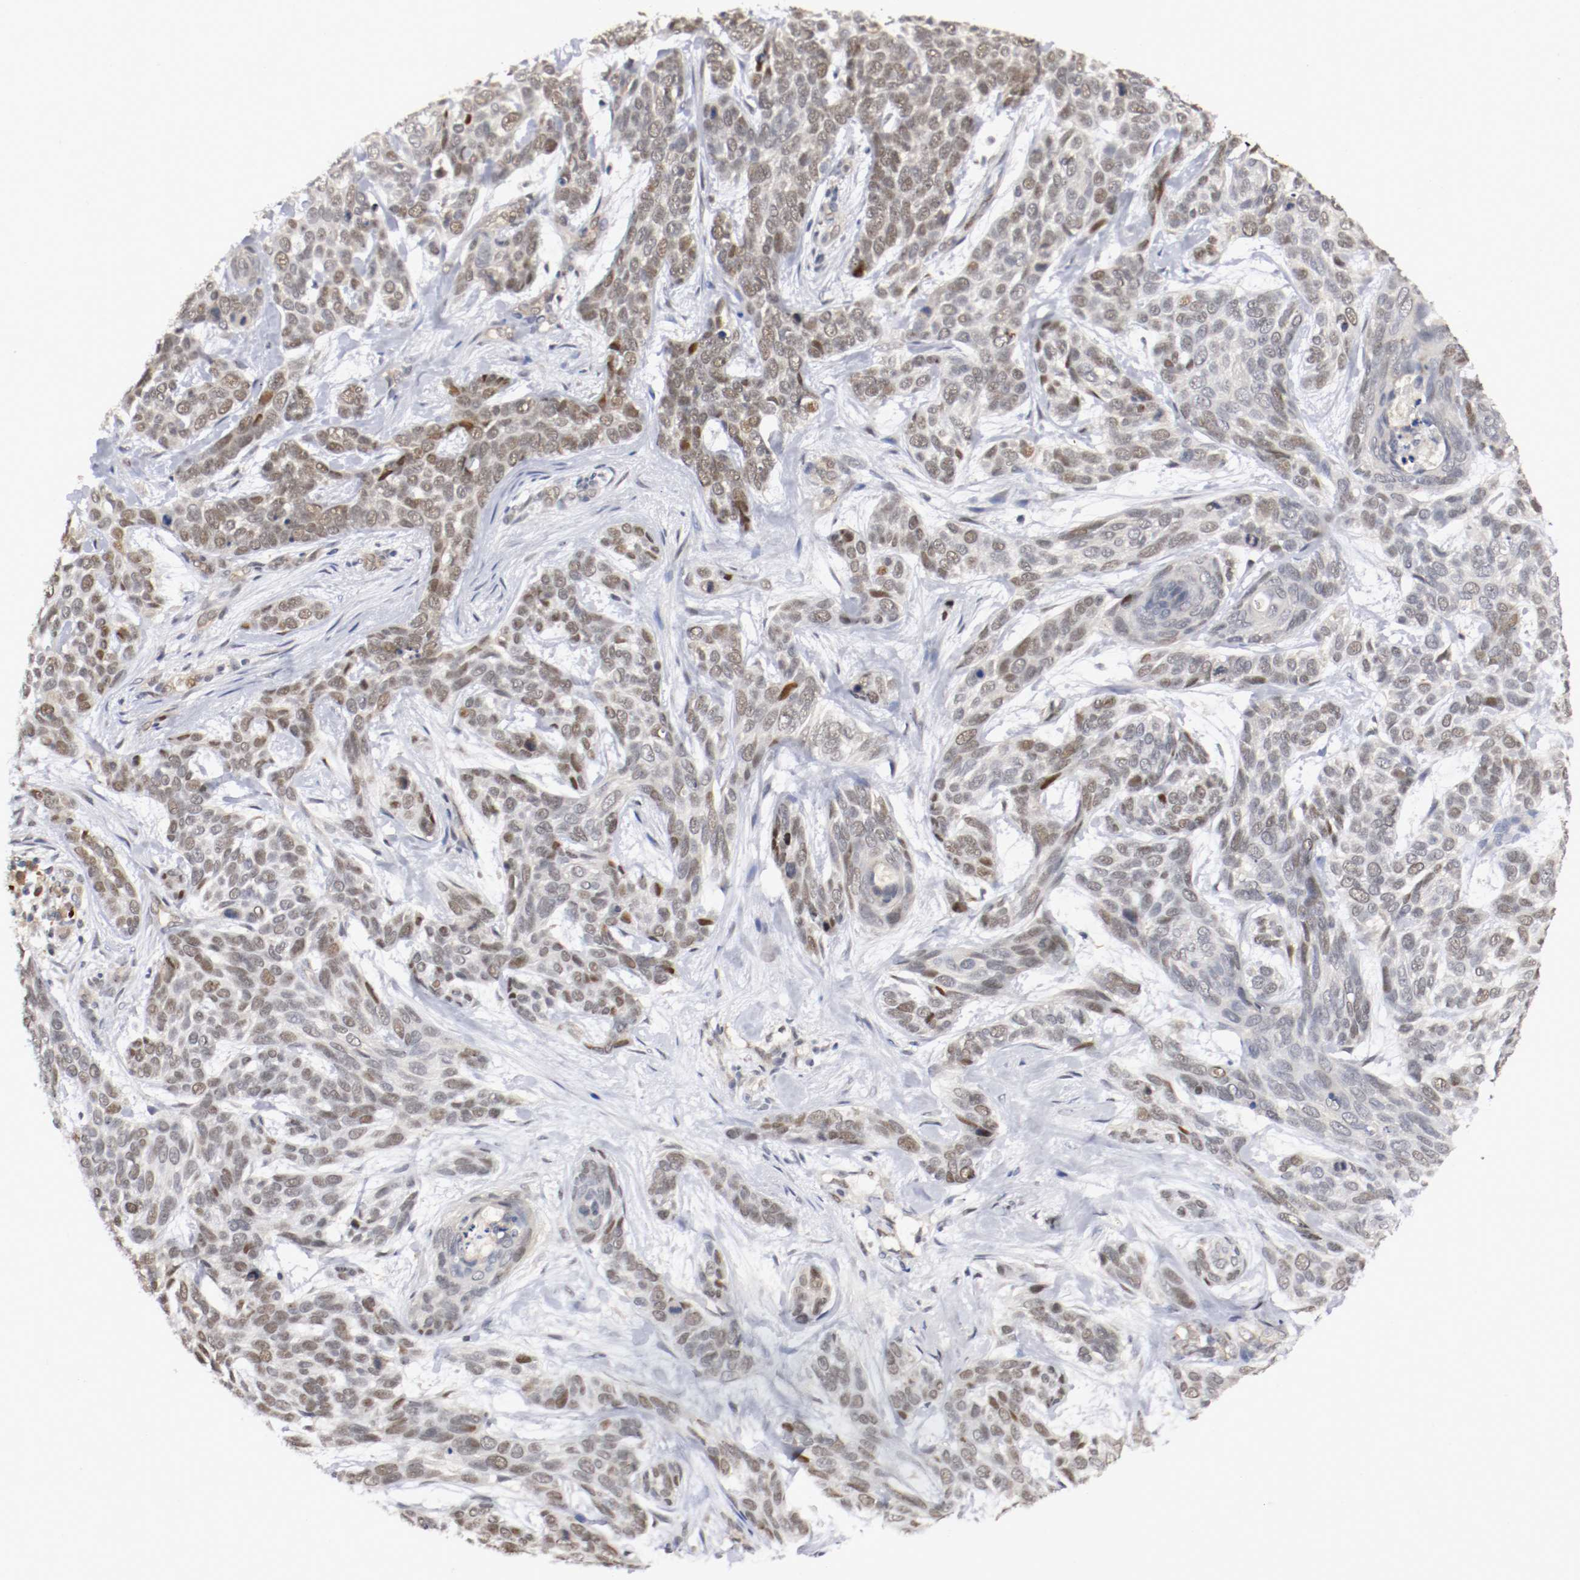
{"staining": {"intensity": "weak", "quantity": ">75%", "location": "nuclear"}, "tissue": "skin cancer", "cell_type": "Tumor cells", "image_type": "cancer", "snomed": [{"axis": "morphology", "description": "Basal cell carcinoma"}, {"axis": "topography", "description": "Skin"}], "caption": "Brown immunohistochemical staining in skin cancer (basal cell carcinoma) exhibits weak nuclear expression in approximately >75% of tumor cells. Using DAB (brown) and hematoxylin (blue) stains, captured at high magnification using brightfield microscopy.", "gene": "DNMT3B", "patient": {"sex": "male", "age": 87}}